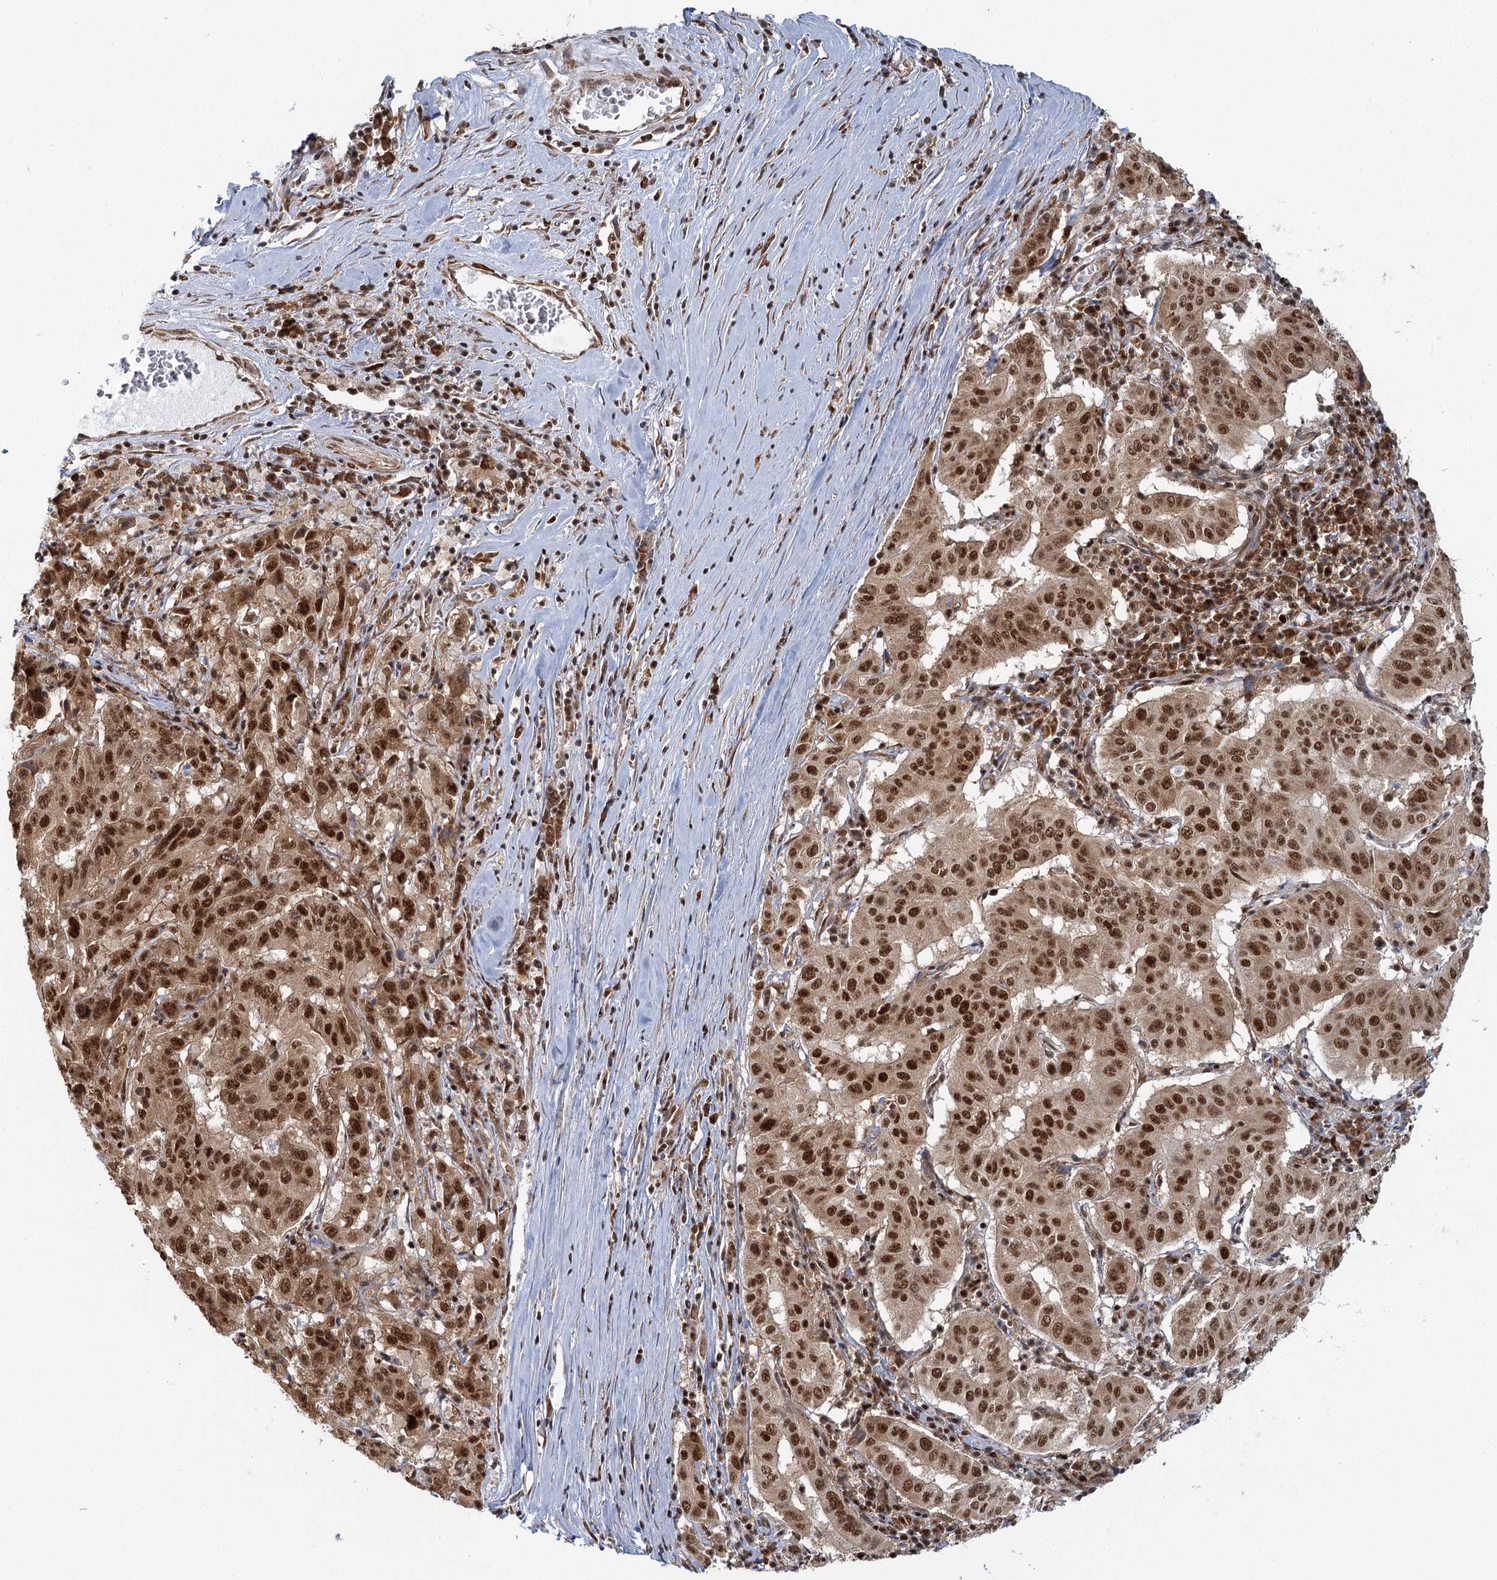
{"staining": {"intensity": "strong", "quantity": ">75%", "location": "nuclear"}, "tissue": "pancreatic cancer", "cell_type": "Tumor cells", "image_type": "cancer", "snomed": [{"axis": "morphology", "description": "Adenocarcinoma, NOS"}, {"axis": "topography", "description": "Pancreas"}], "caption": "Protein expression analysis of human adenocarcinoma (pancreatic) reveals strong nuclear staining in about >75% of tumor cells. The staining was performed using DAB, with brown indicating positive protein expression. Nuclei are stained blue with hematoxylin.", "gene": "GPATCH11", "patient": {"sex": "male", "age": 63}}